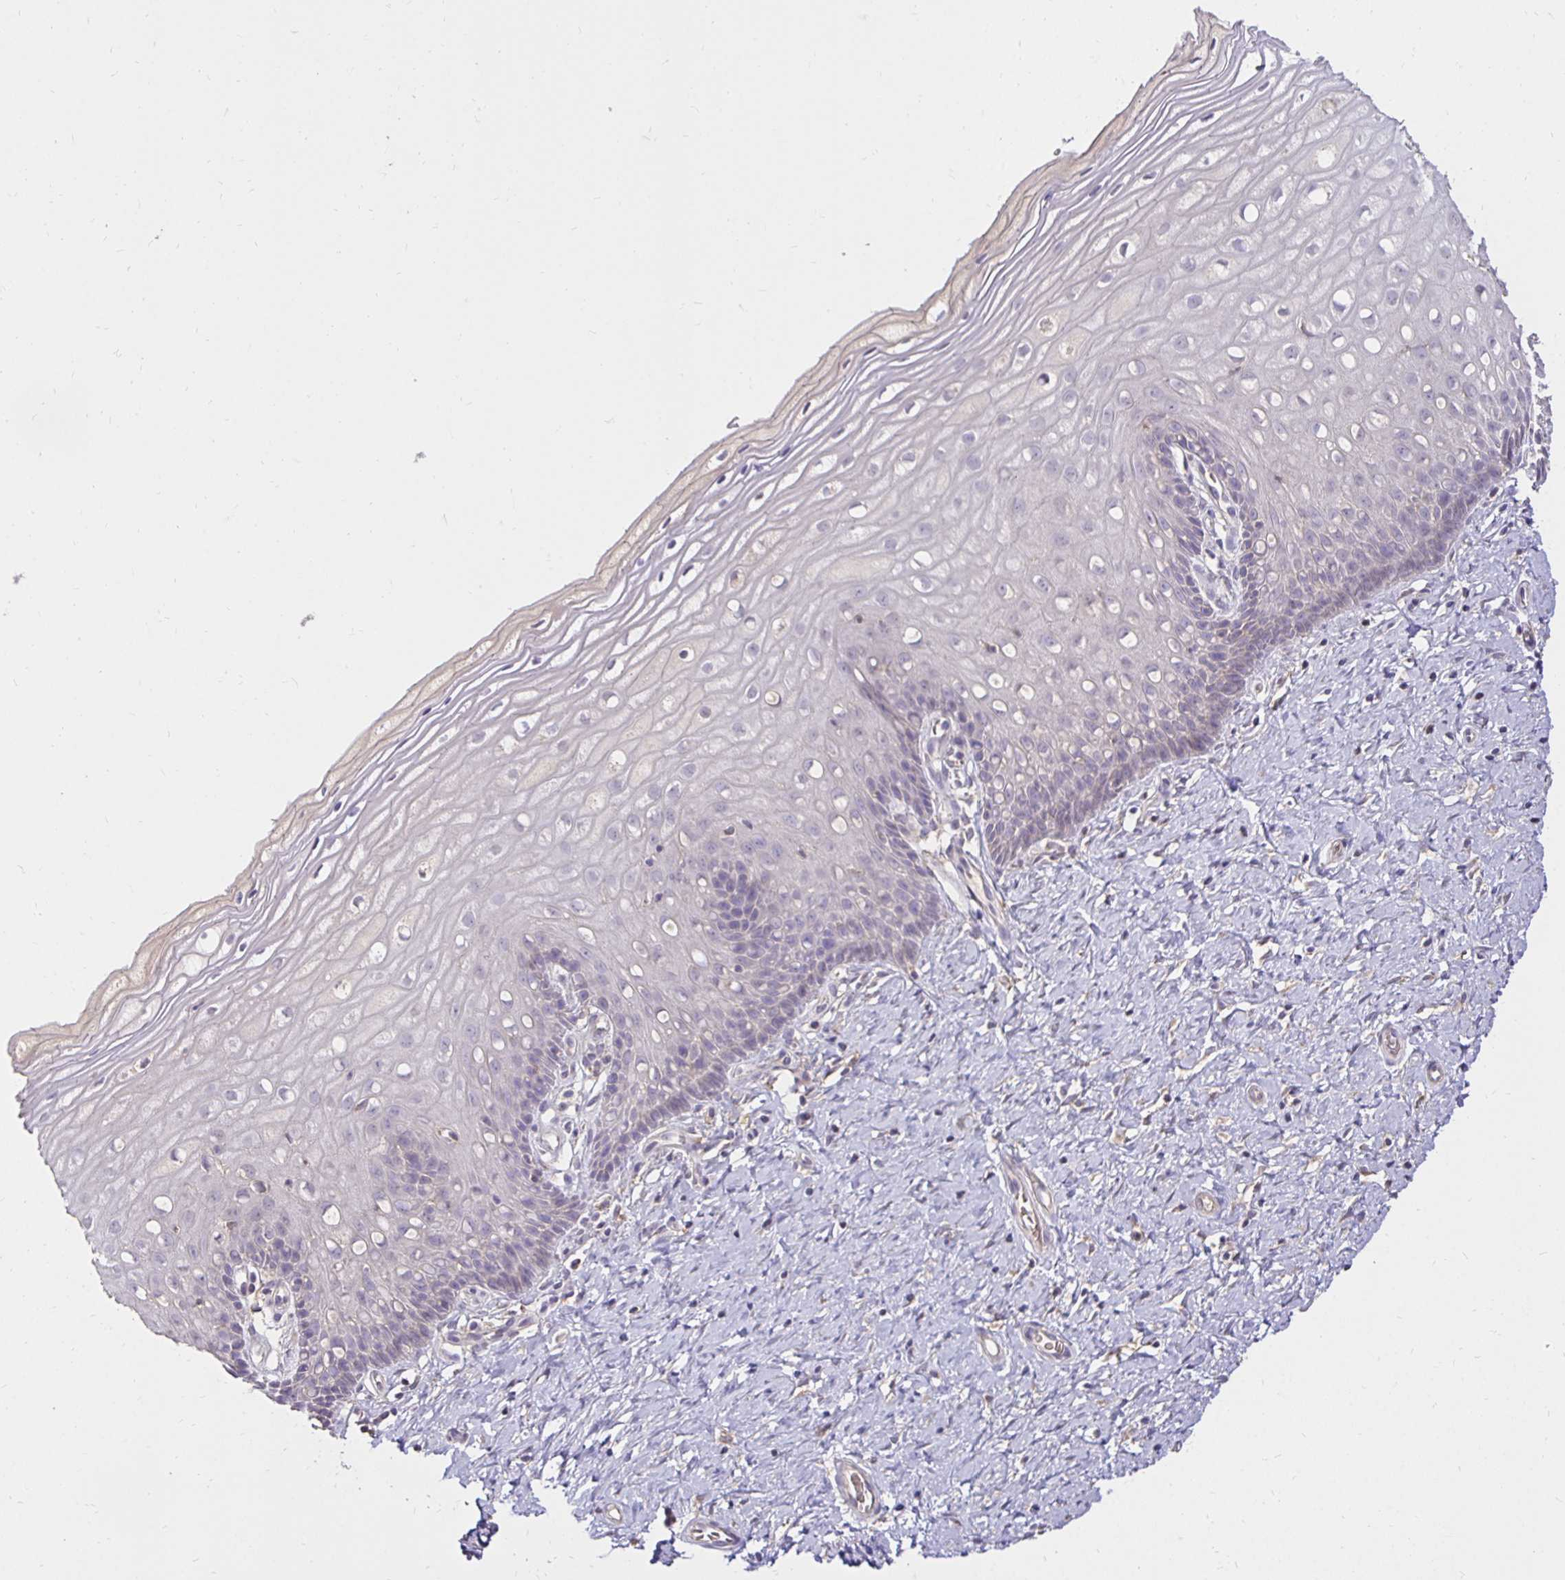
{"staining": {"intensity": "weak", "quantity": "<25%", "location": "cytoplasmic/membranous"}, "tissue": "cervix", "cell_type": "Glandular cells", "image_type": "normal", "snomed": [{"axis": "morphology", "description": "Normal tissue, NOS"}, {"axis": "topography", "description": "Cervix"}], "caption": "Protein analysis of benign cervix exhibits no significant staining in glandular cells. The staining is performed using DAB (3,3'-diaminobenzidine) brown chromogen with nuclei counter-stained in using hematoxylin.", "gene": "PNPLA3", "patient": {"sex": "female", "age": 37}}